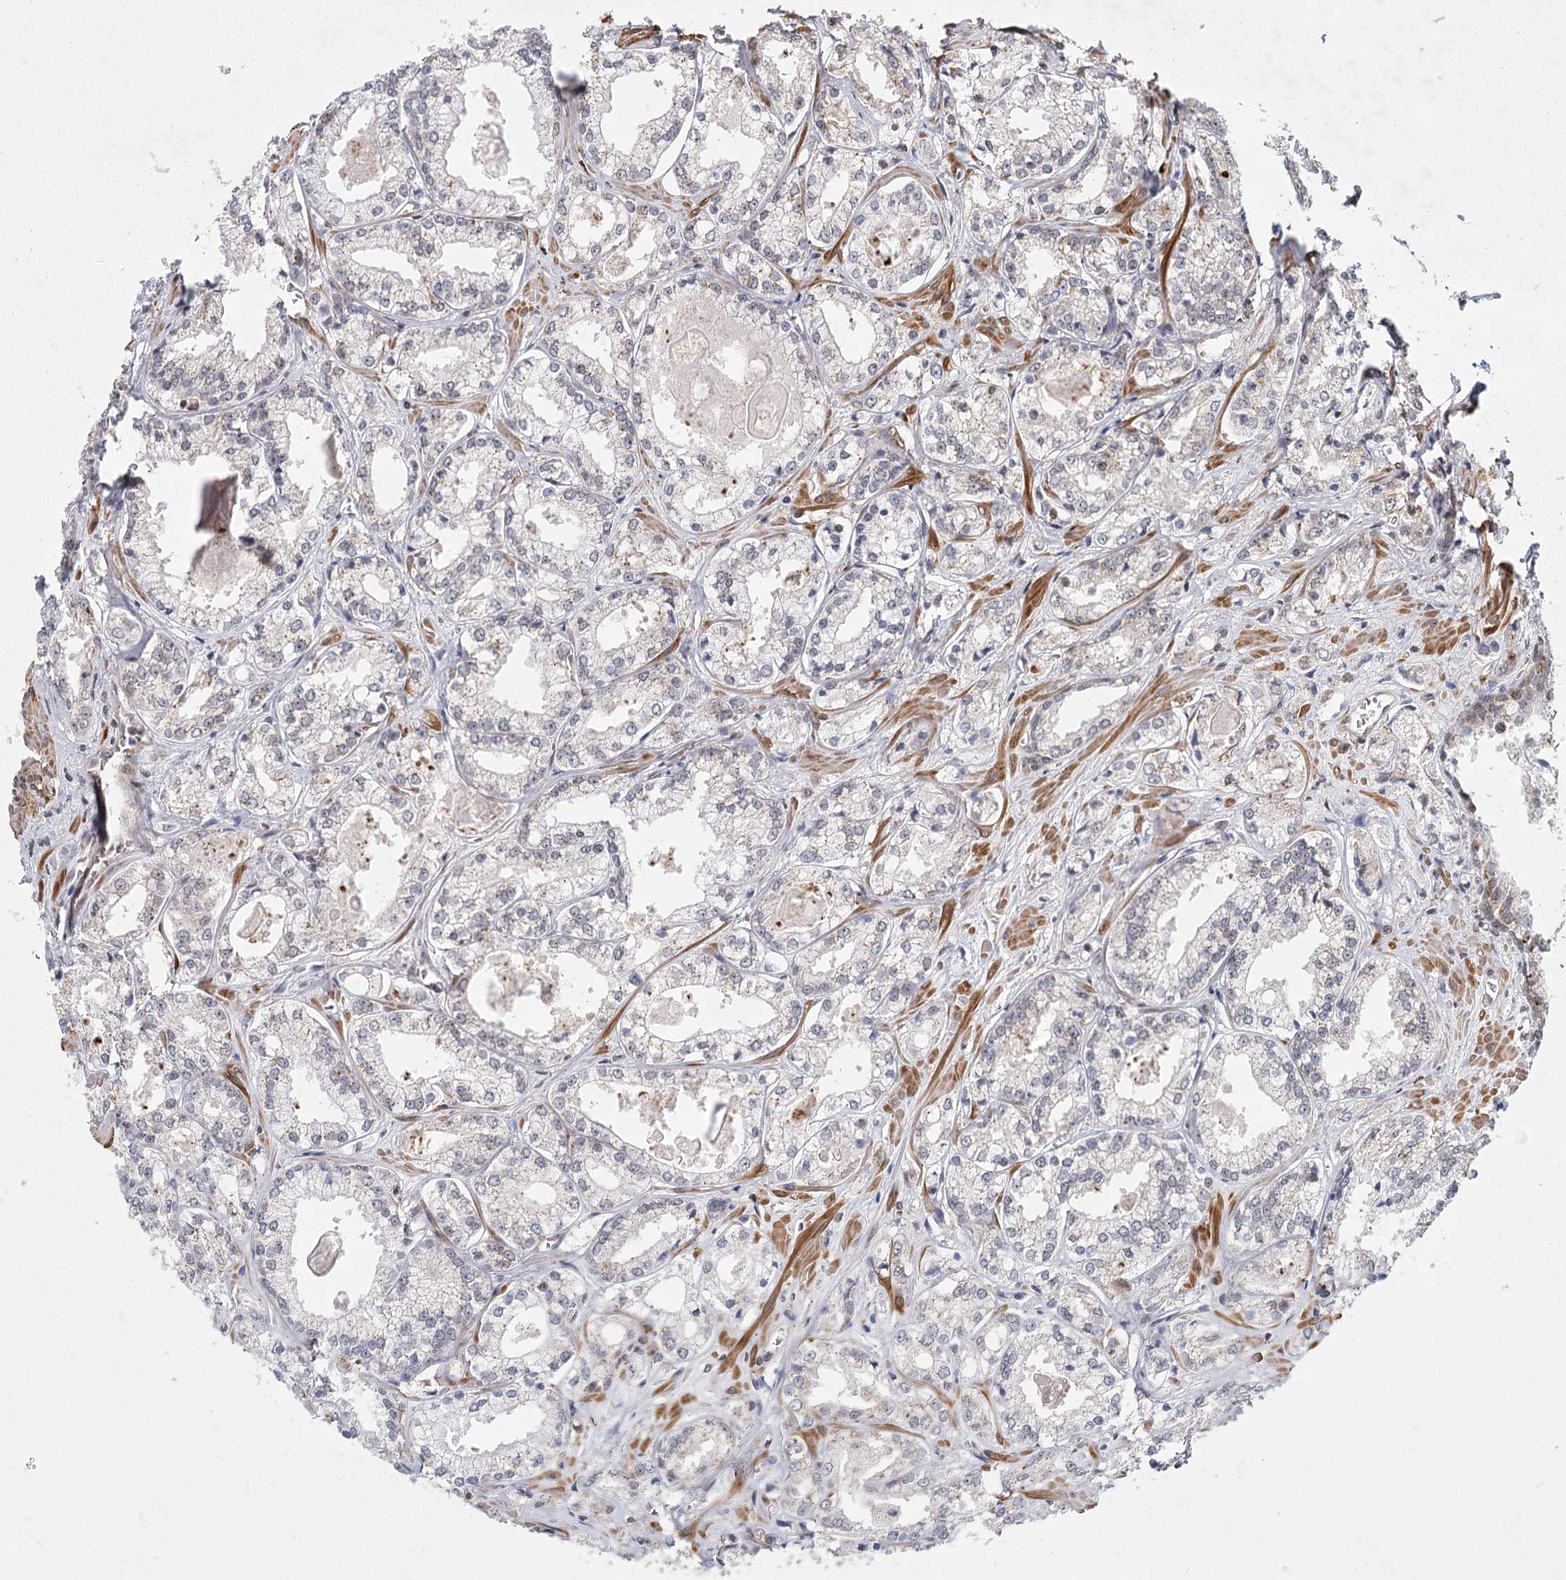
{"staining": {"intensity": "negative", "quantity": "none", "location": "none"}, "tissue": "prostate cancer", "cell_type": "Tumor cells", "image_type": "cancer", "snomed": [{"axis": "morphology", "description": "Adenocarcinoma, Low grade"}, {"axis": "topography", "description": "Prostate"}], "caption": "IHC photomicrograph of prostate adenocarcinoma (low-grade) stained for a protein (brown), which exhibits no positivity in tumor cells.", "gene": "ZCCHC24", "patient": {"sex": "male", "age": 47}}